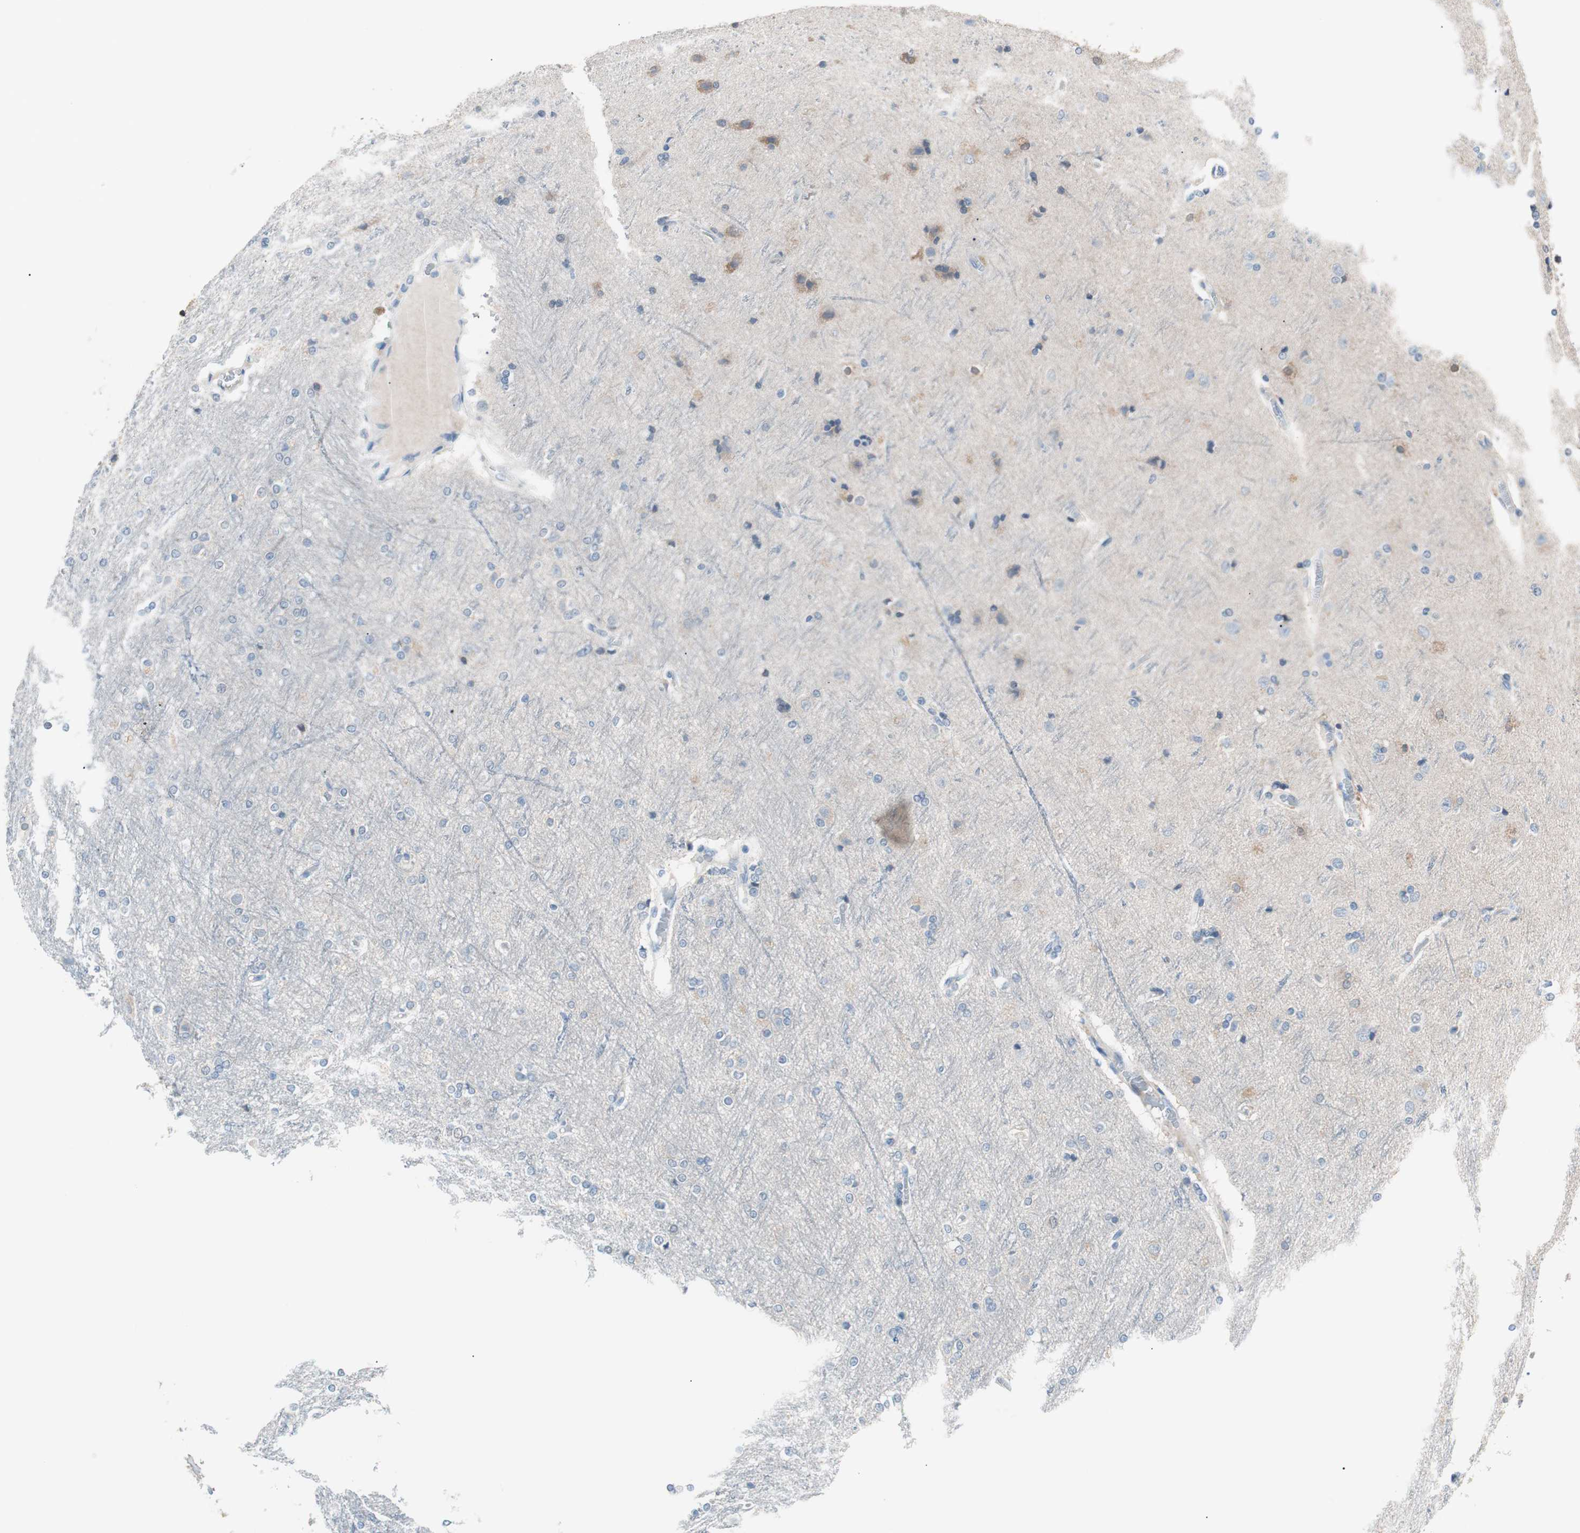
{"staining": {"intensity": "negative", "quantity": "none", "location": "none"}, "tissue": "cerebral cortex", "cell_type": "Endothelial cells", "image_type": "normal", "snomed": [{"axis": "morphology", "description": "Normal tissue, NOS"}, {"axis": "topography", "description": "Cerebral cortex"}], "caption": "A high-resolution micrograph shows immunohistochemistry (IHC) staining of normal cerebral cortex, which displays no significant staining in endothelial cells.", "gene": "VIL1", "patient": {"sex": "female", "age": 54}}